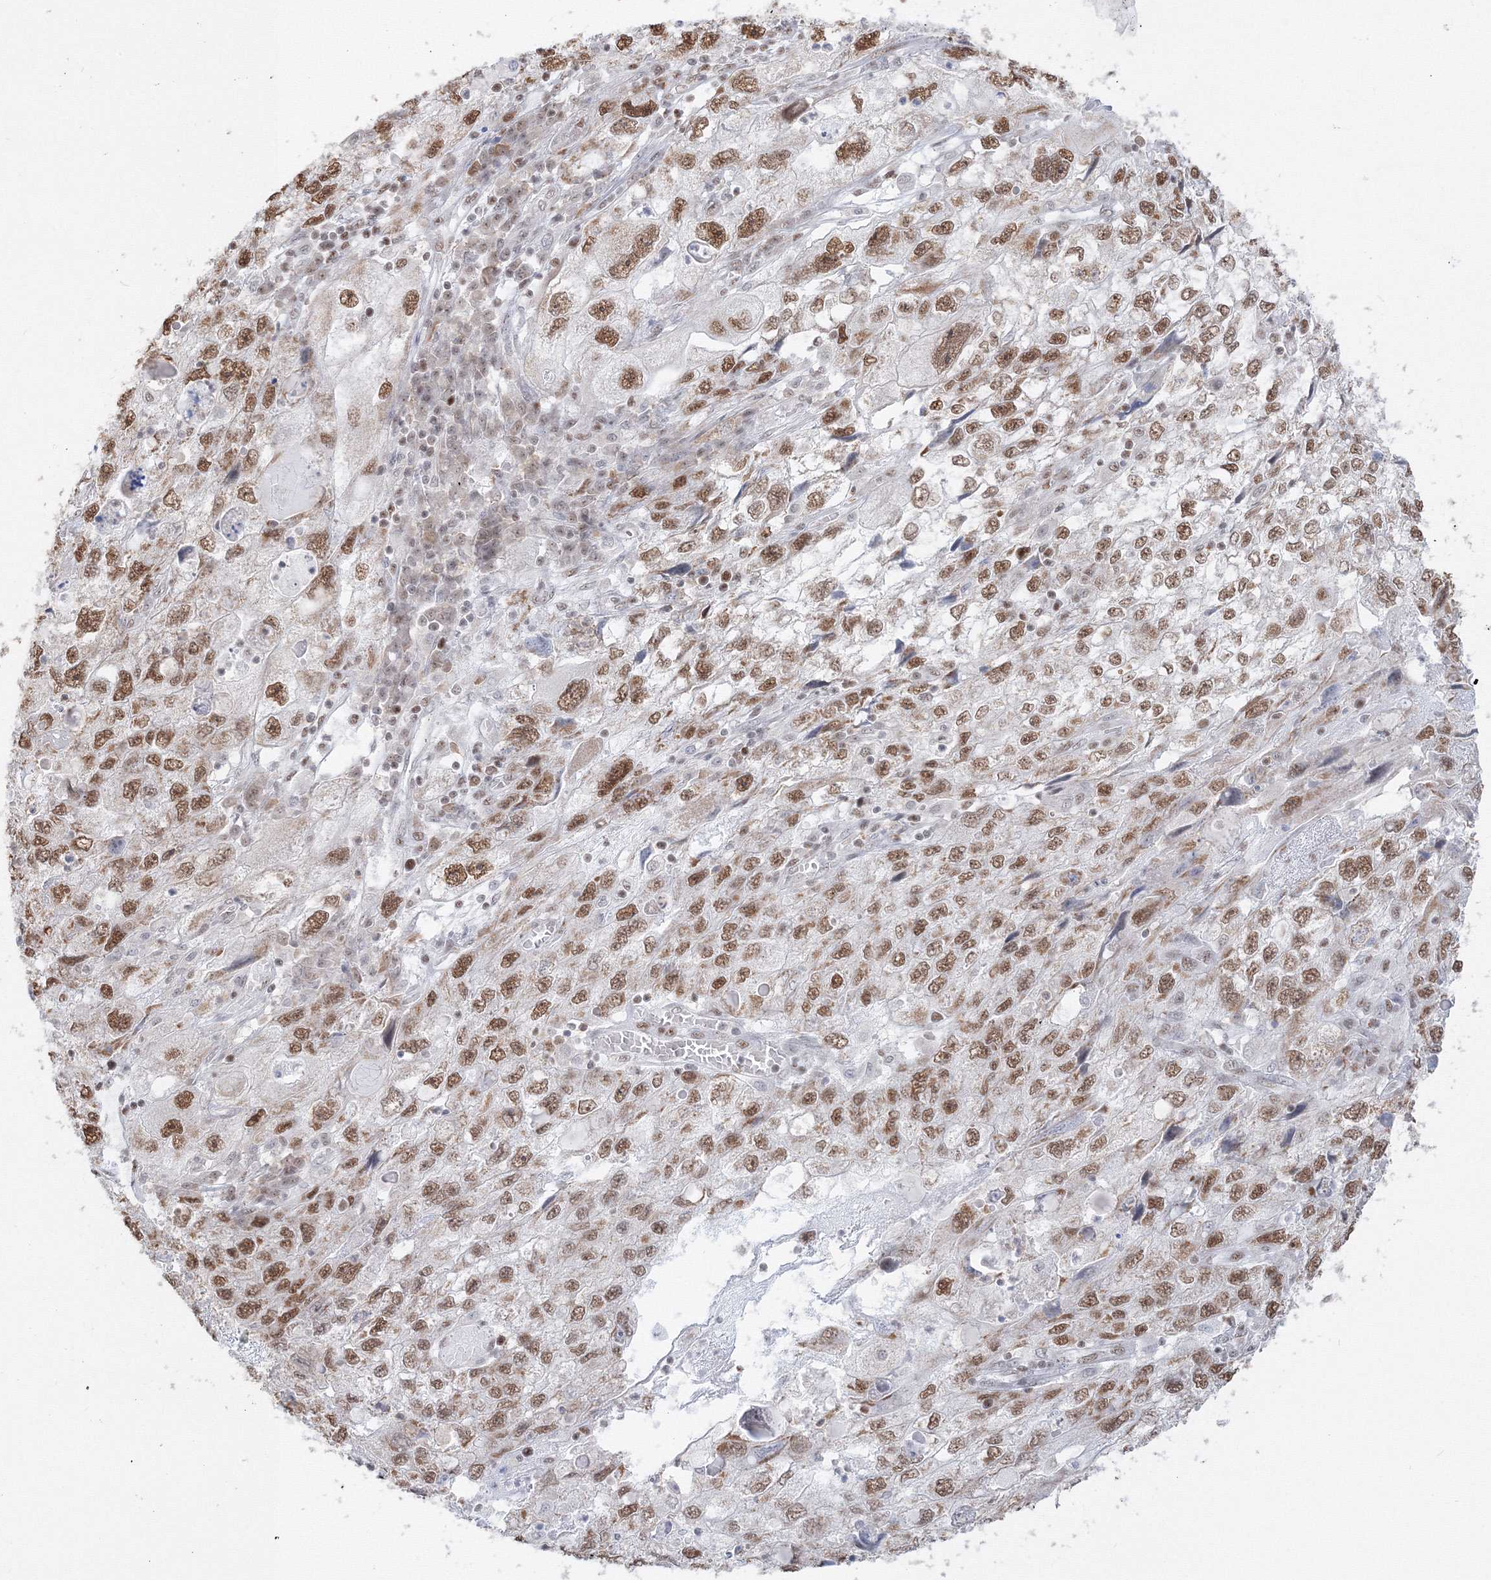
{"staining": {"intensity": "moderate", "quantity": ">75%", "location": "nuclear"}, "tissue": "endometrial cancer", "cell_type": "Tumor cells", "image_type": "cancer", "snomed": [{"axis": "morphology", "description": "Adenocarcinoma, NOS"}, {"axis": "topography", "description": "Endometrium"}], "caption": "Endometrial cancer (adenocarcinoma) stained with DAB immunohistochemistry reveals medium levels of moderate nuclear expression in about >75% of tumor cells.", "gene": "PPP4R2", "patient": {"sex": "female", "age": 49}}